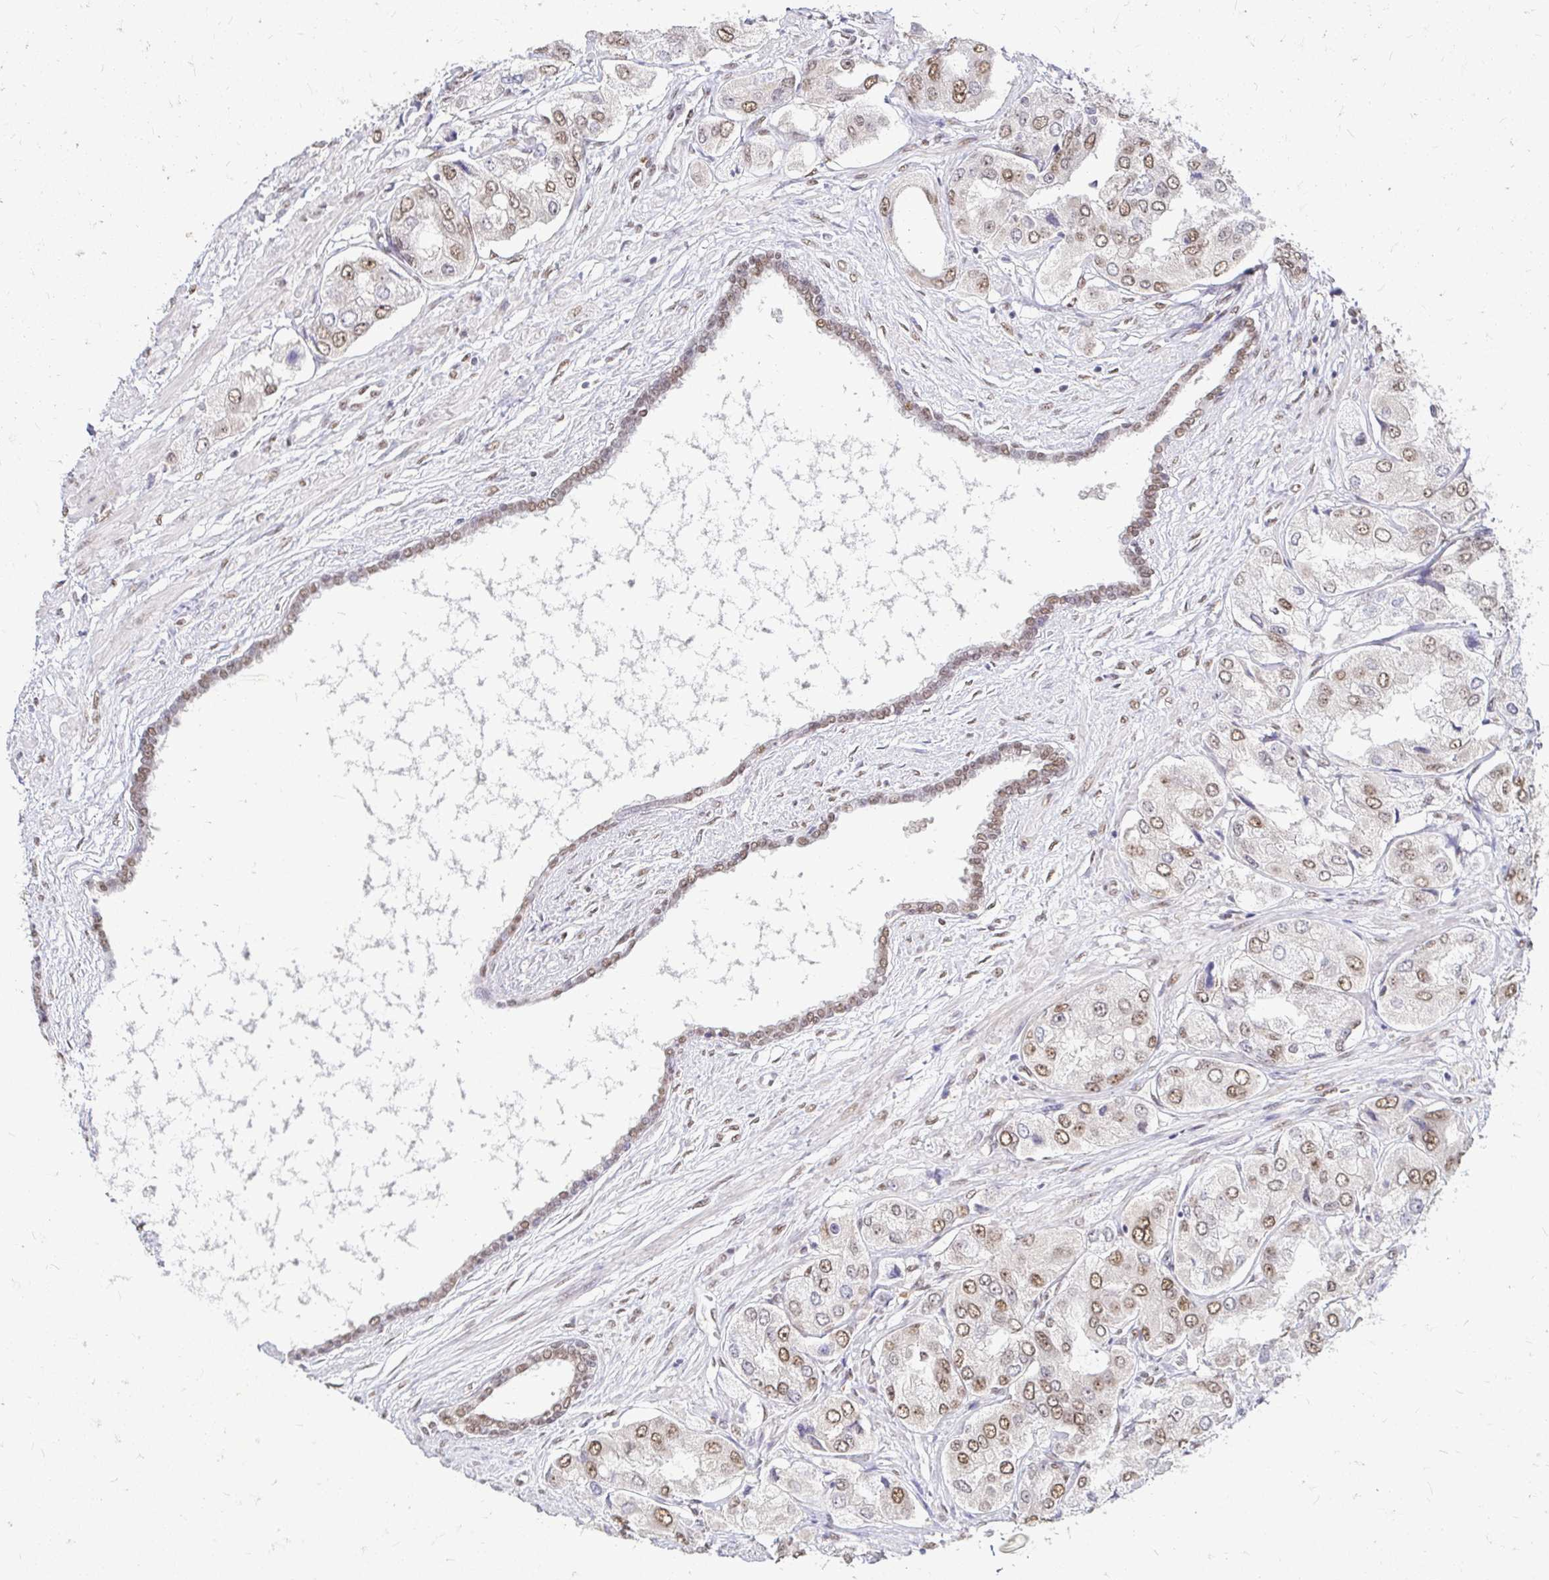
{"staining": {"intensity": "moderate", "quantity": "25%-75%", "location": "nuclear"}, "tissue": "prostate cancer", "cell_type": "Tumor cells", "image_type": "cancer", "snomed": [{"axis": "morphology", "description": "Adenocarcinoma, Low grade"}, {"axis": "topography", "description": "Prostate"}], "caption": "This is a histology image of immunohistochemistry (IHC) staining of prostate adenocarcinoma (low-grade), which shows moderate positivity in the nuclear of tumor cells.", "gene": "RIMS4", "patient": {"sex": "male", "age": 69}}